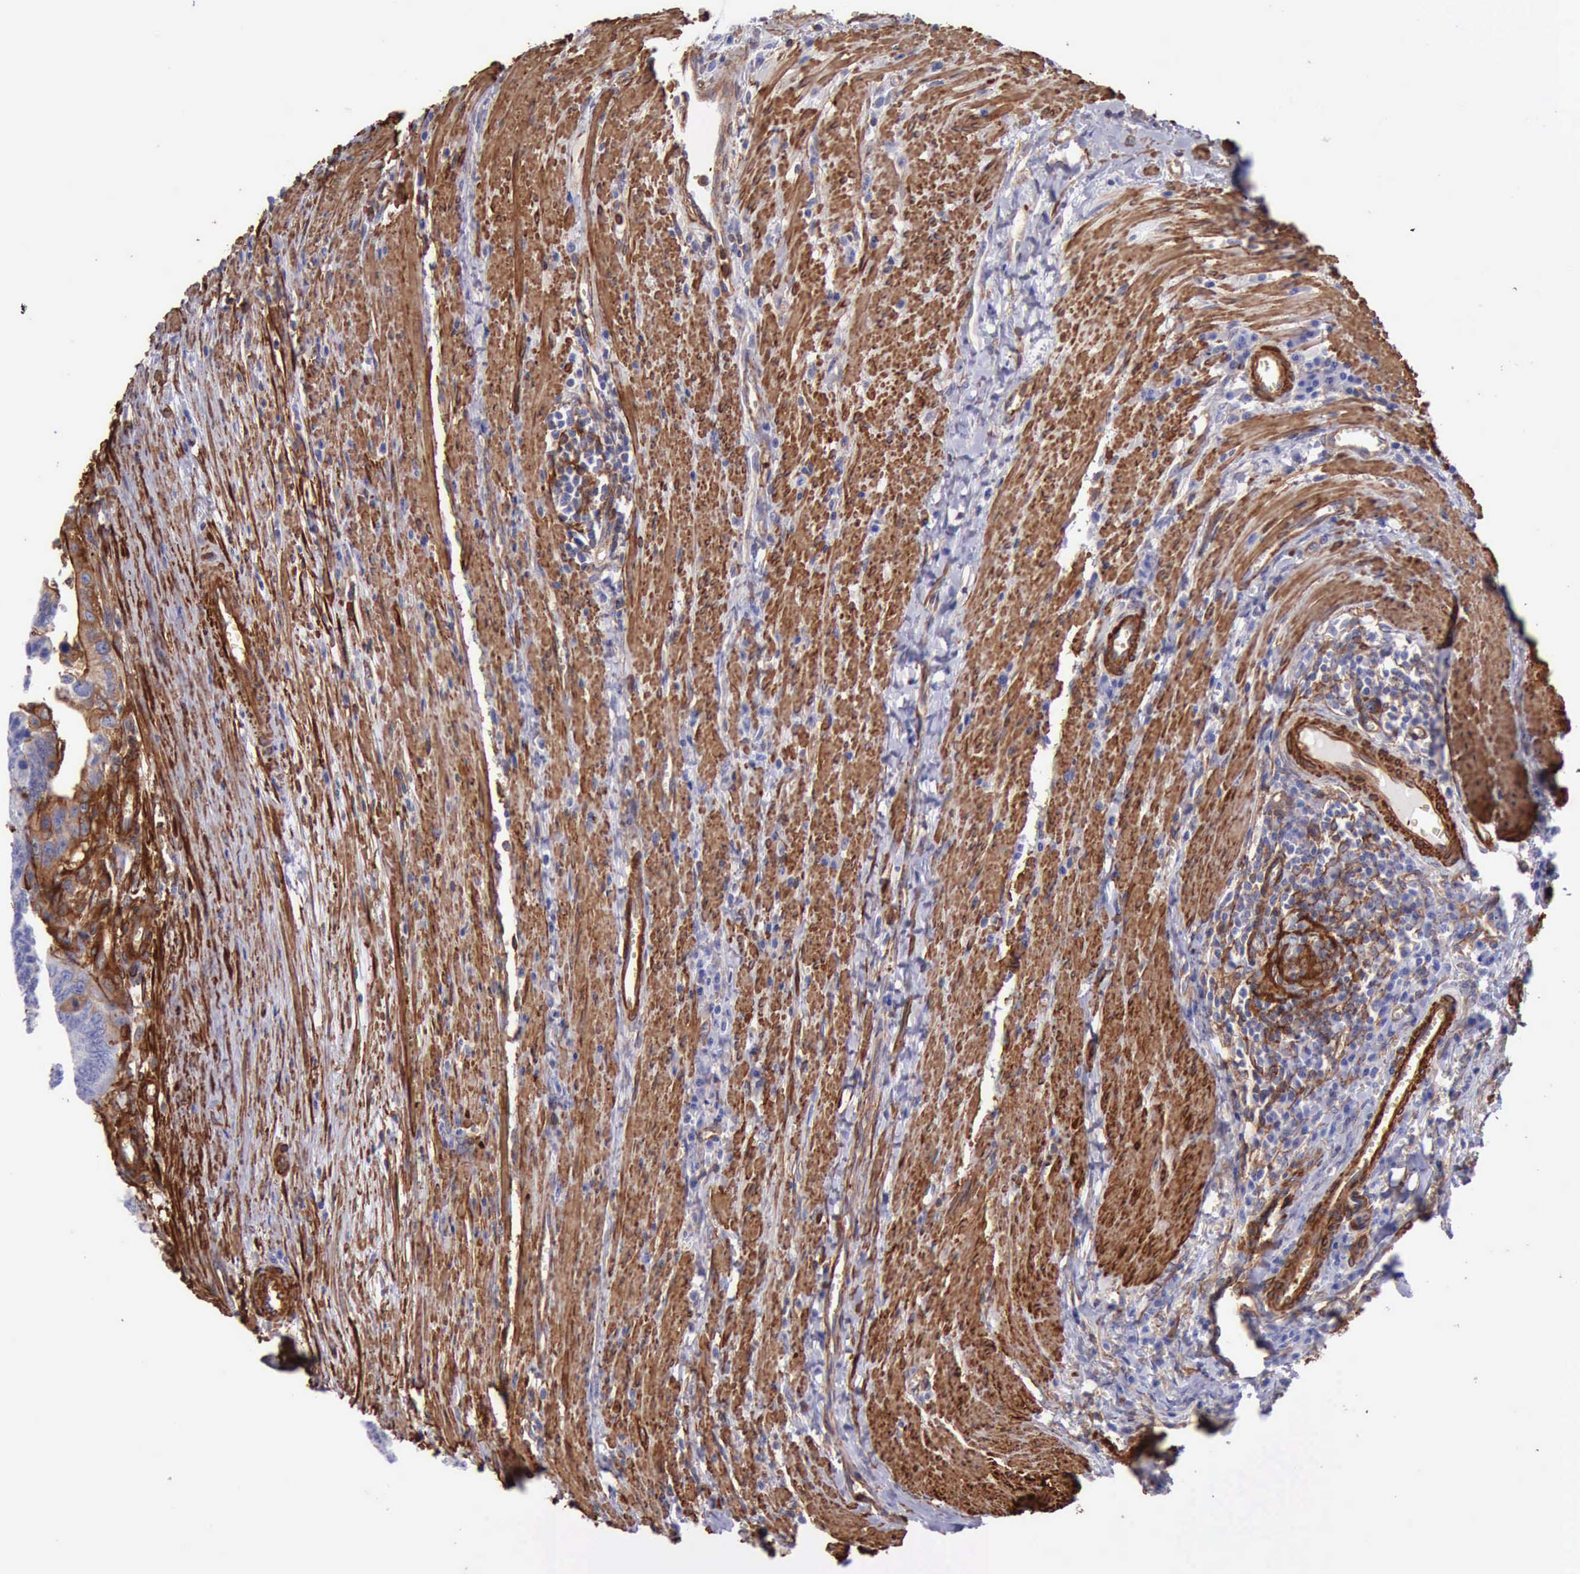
{"staining": {"intensity": "weak", "quantity": "25%-75%", "location": "cytoplasmic/membranous"}, "tissue": "colorectal cancer", "cell_type": "Tumor cells", "image_type": "cancer", "snomed": [{"axis": "morphology", "description": "Adenocarcinoma, NOS"}, {"axis": "topography", "description": "Colon"}], "caption": "Immunohistochemical staining of colorectal cancer (adenocarcinoma) reveals weak cytoplasmic/membranous protein positivity in approximately 25%-75% of tumor cells.", "gene": "FLNA", "patient": {"sex": "male", "age": 72}}